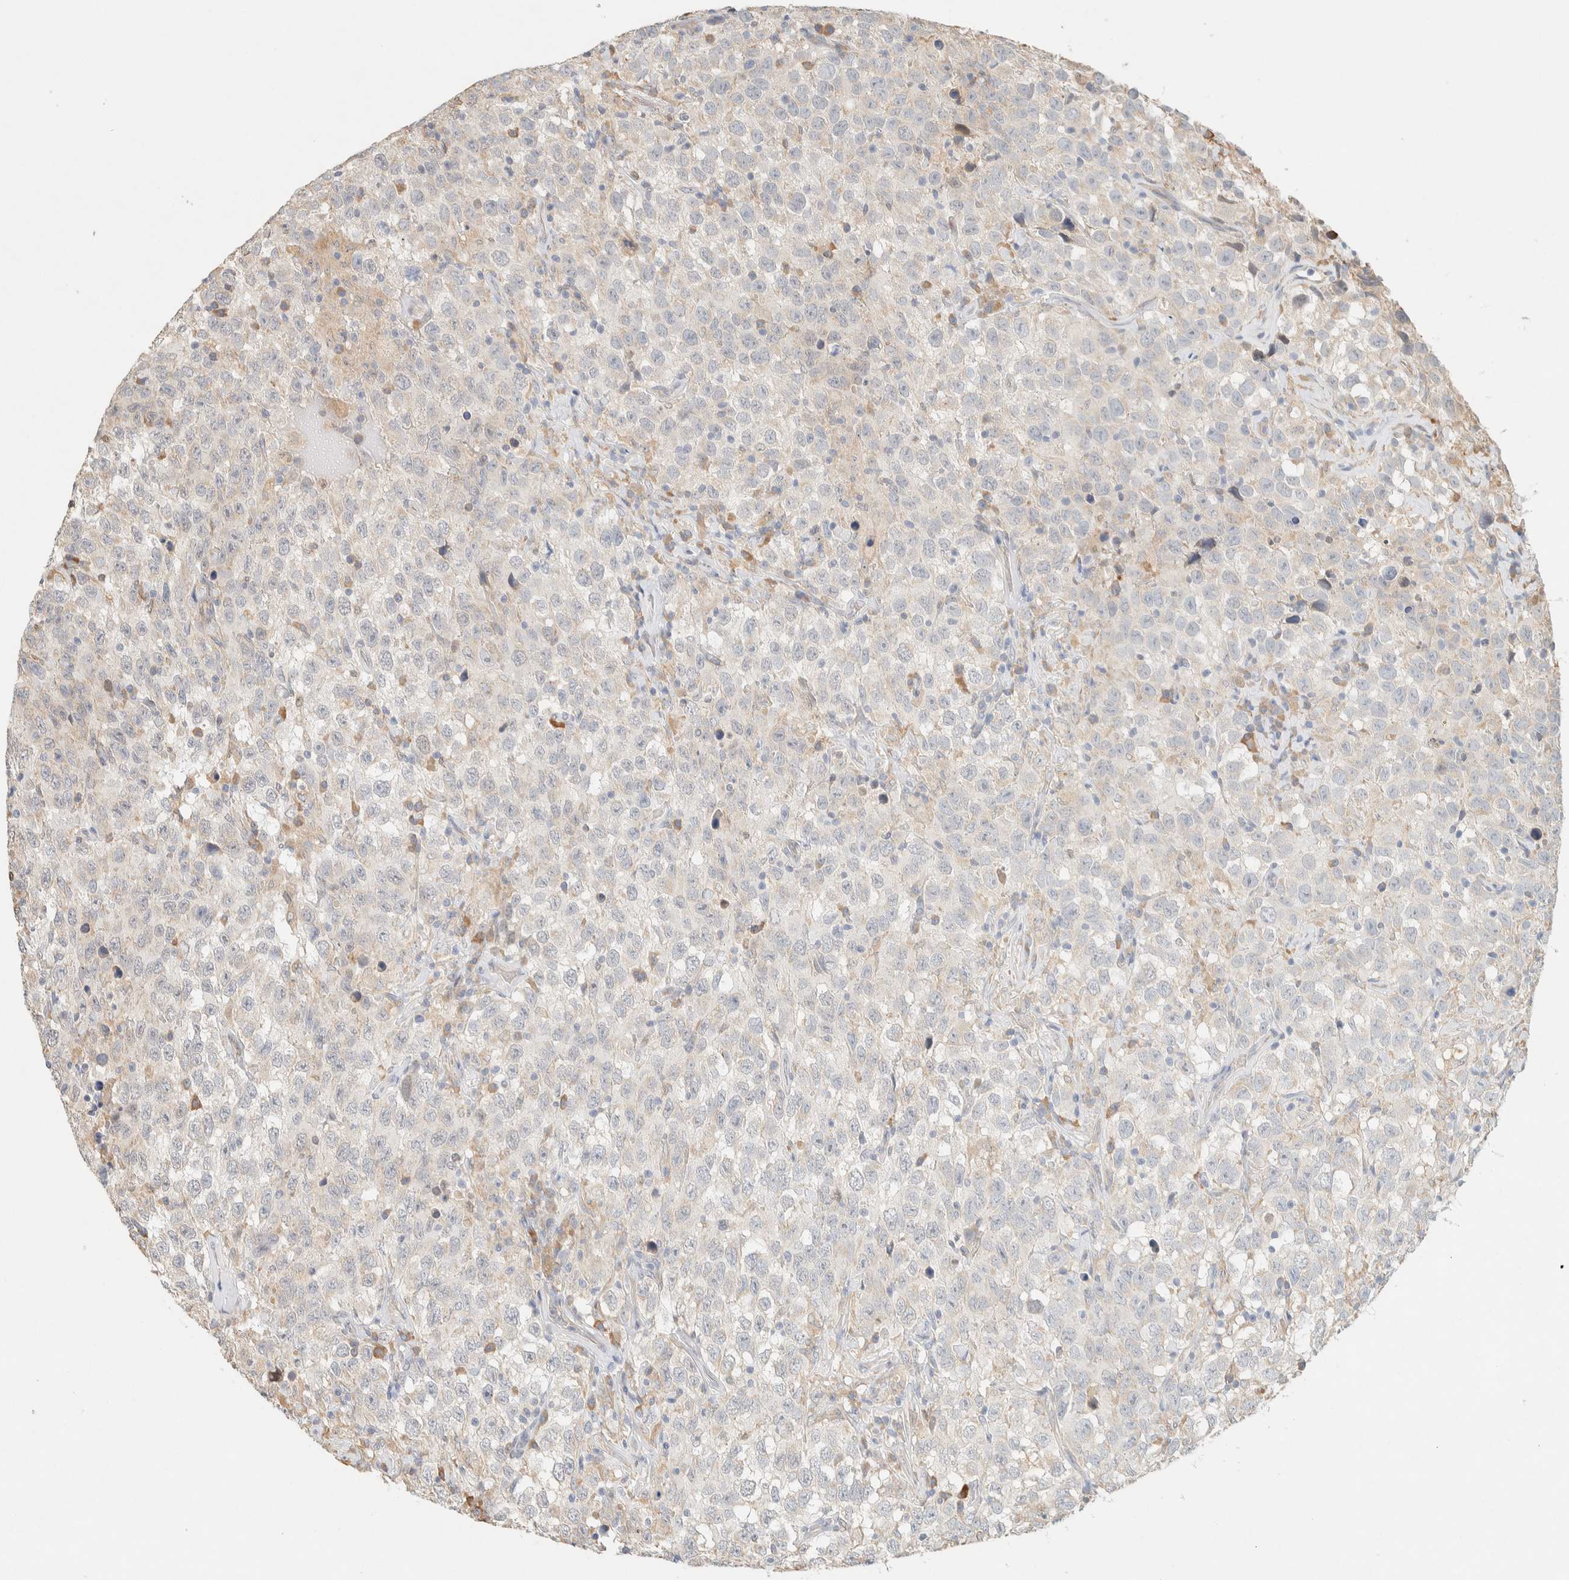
{"staining": {"intensity": "negative", "quantity": "none", "location": "none"}, "tissue": "testis cancer", "cell_type": "Tumor cells", "image_type": "cancer", "snomed": [{"axis": "morphology", "description": "Seminoma, NOS"}, {"axis": "topography", "description": "Testis"}], "caption": "This micrograph is of seminoma (testis) stained with immunohistochemistry (IHC) to label a protein in brown with the nuclei are counter-stained blue. There is no expression in tumor cells.", "gene": "TTC3", "patient": {"sex": "male", "age": 41}}